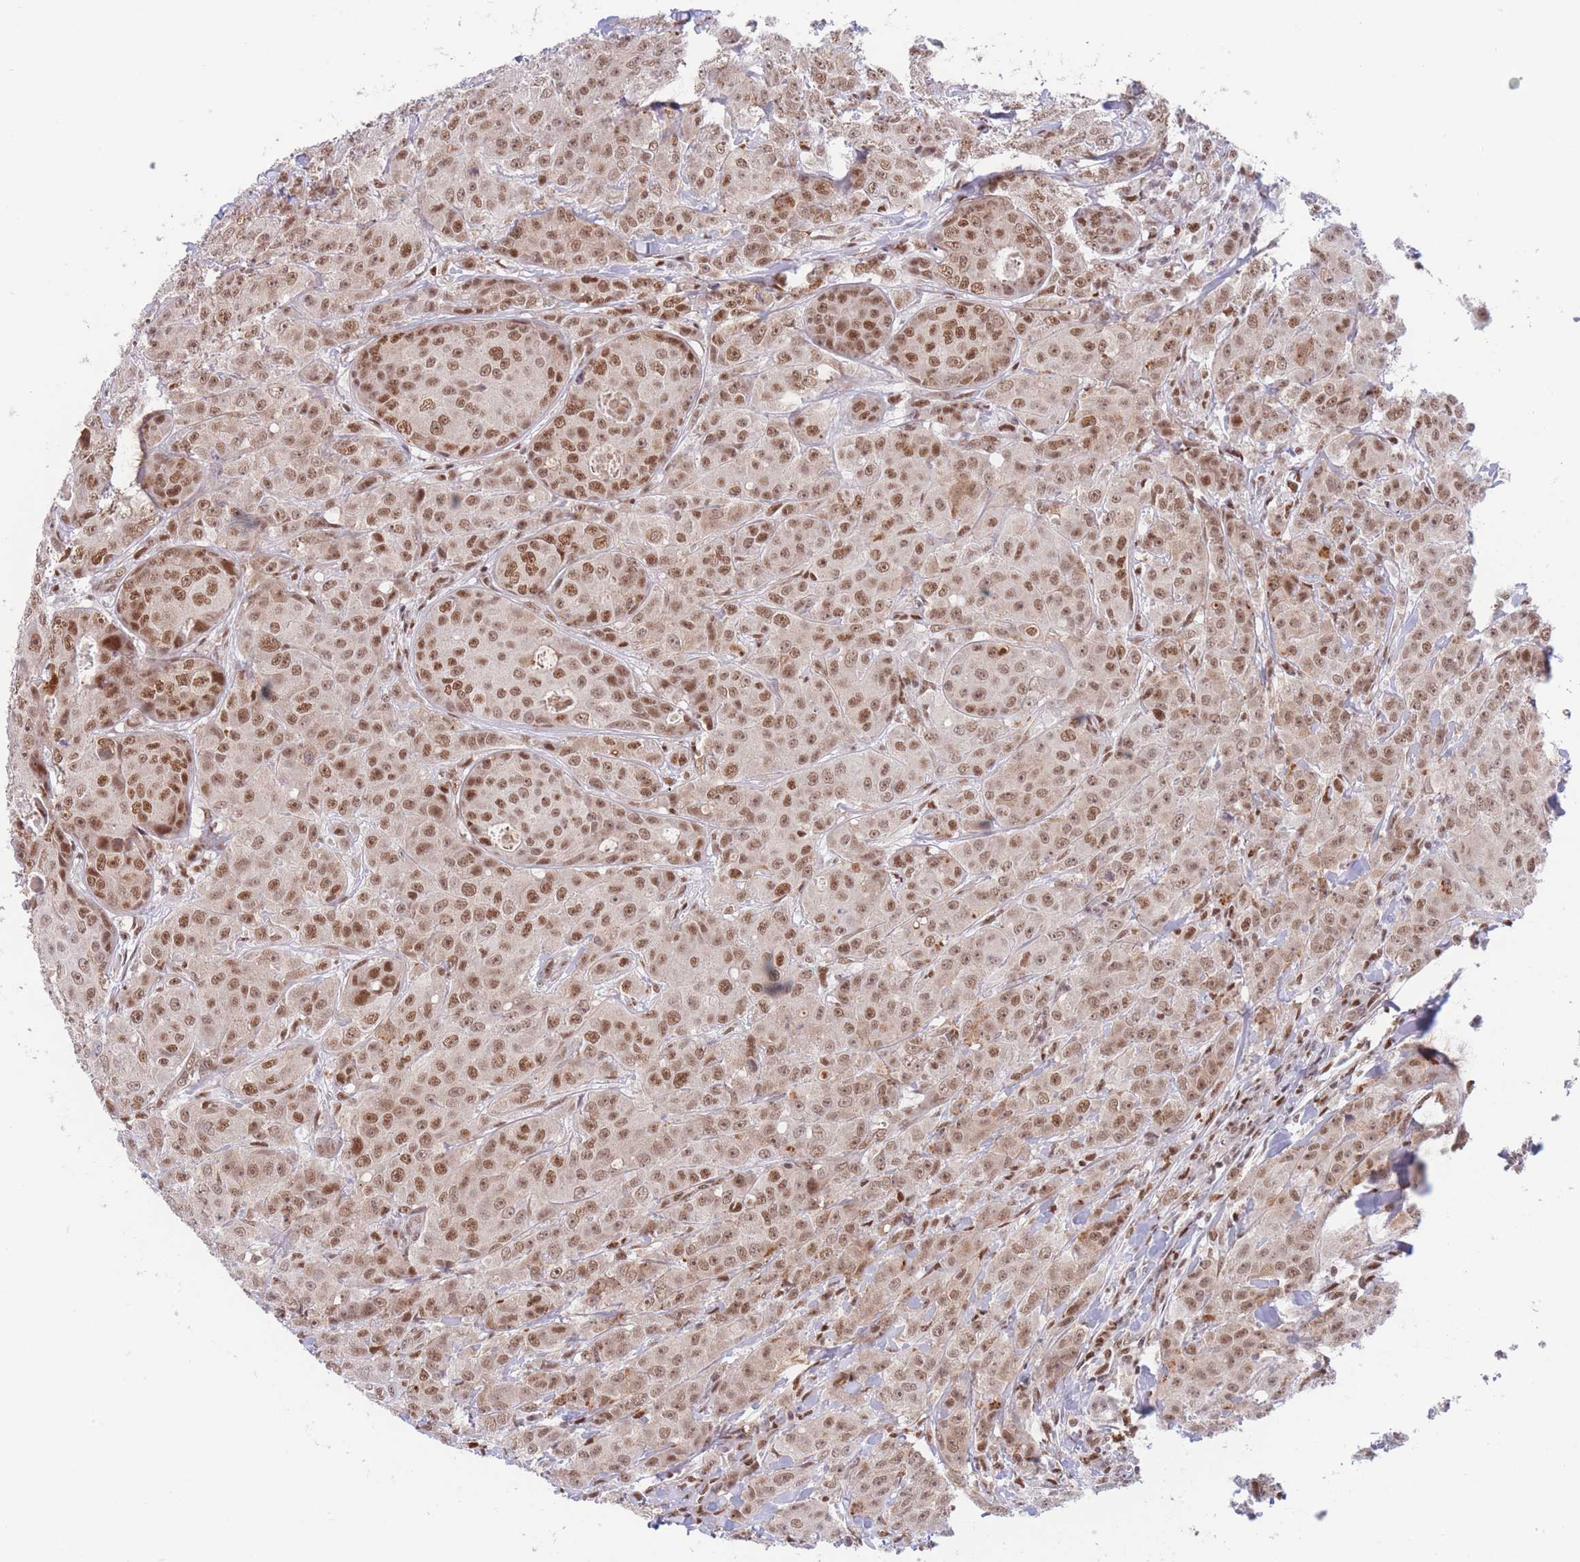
{"staining": {"intensity": "moderate", "quantity": ">75%", "location": "nuclear"}, "tissue": "breast cancer", "cell_type": "Tumor cells", "image_type": "cancer", "snomed": [{"axis": "morphology", "description": "Duct carcinoma"}, {"axis": "topography", "description": "Breast"}], "caption": "Brown immunohistochemical staining in intraductal carcinoma (breast) exhibits moderate nuclear staining in approximately >75% of tumor cells.", "gene": "SMAD9", "patient": {"sex": "female", "age": 43}}